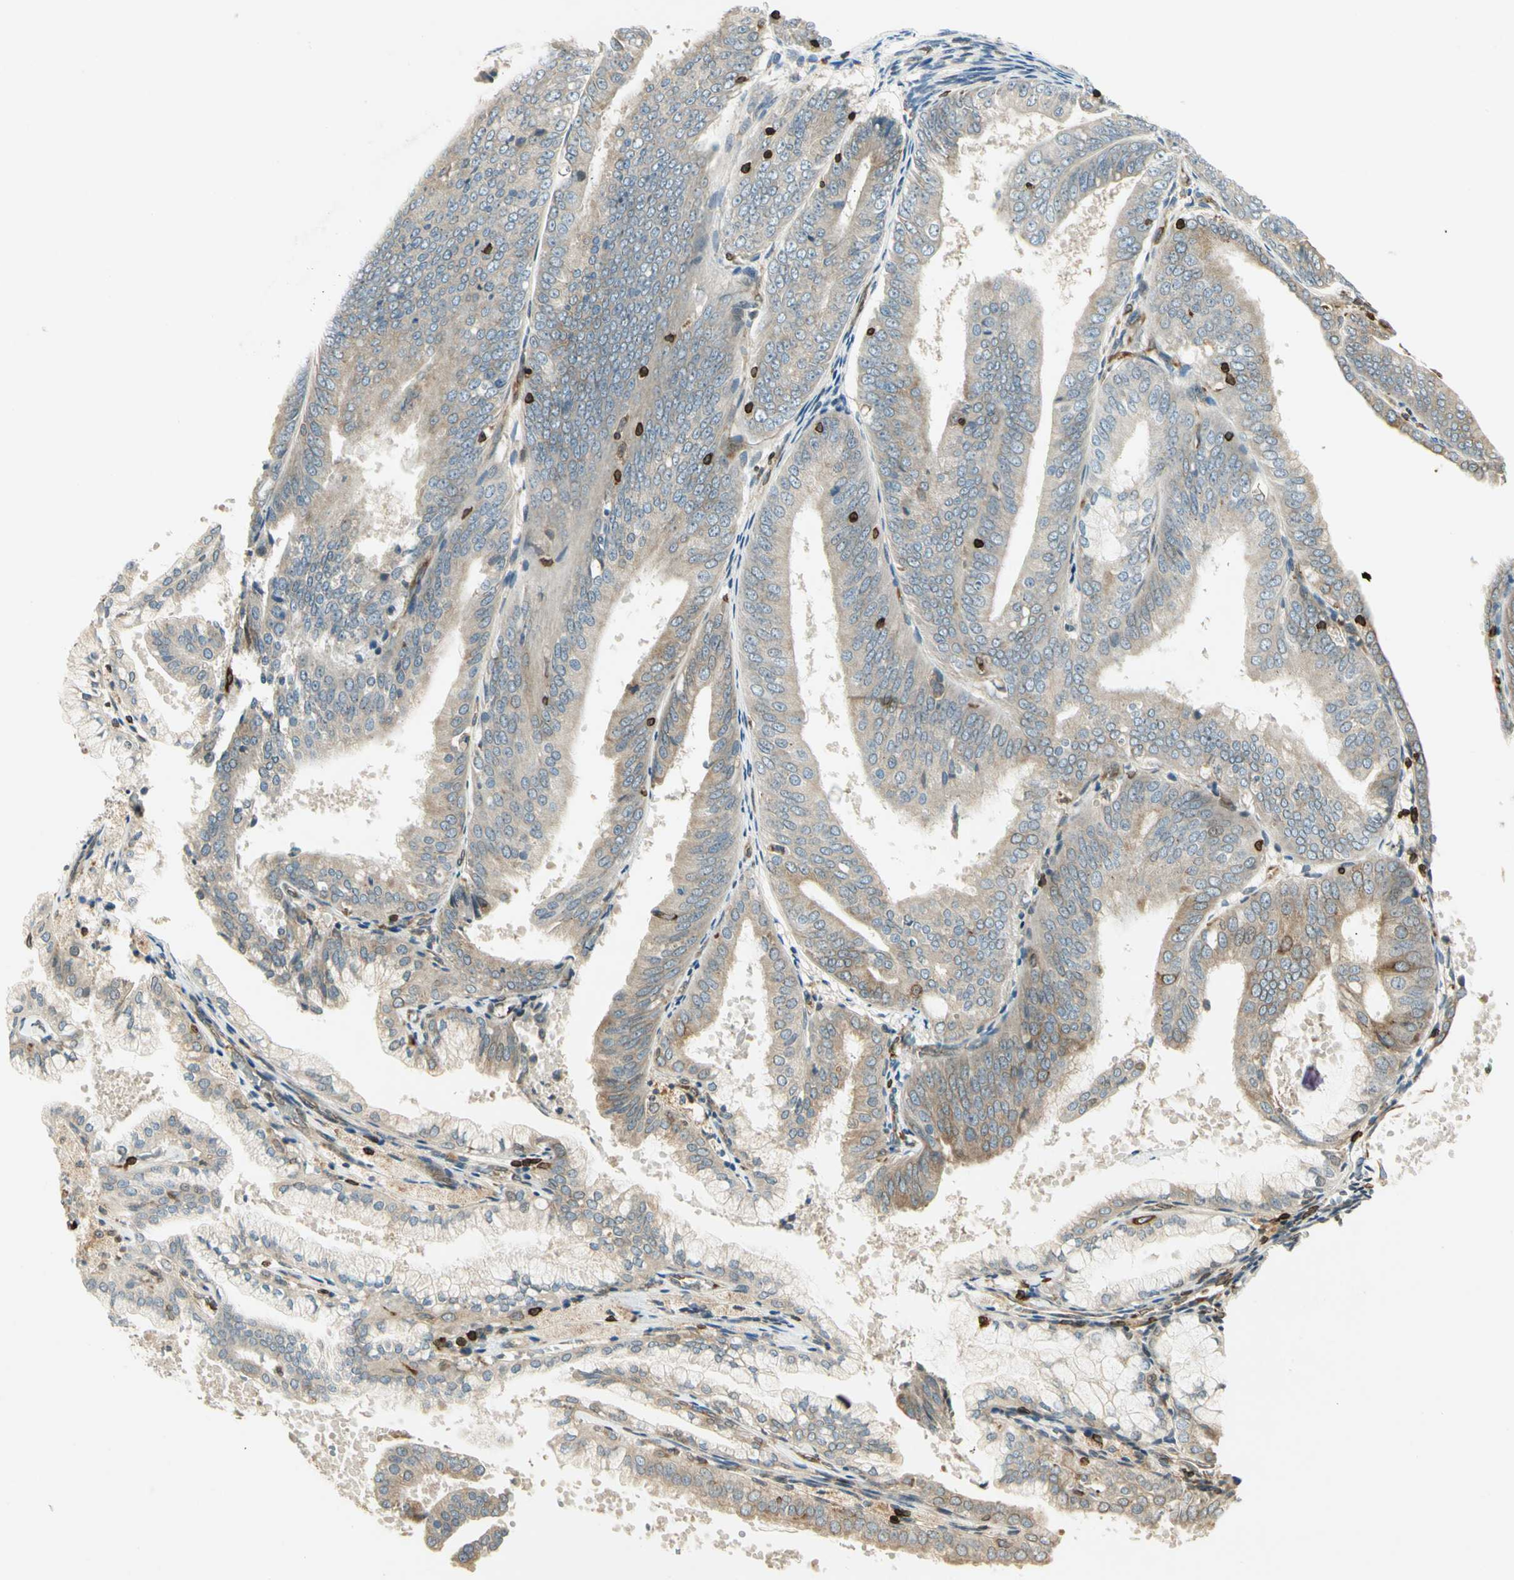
{"staining": {"intensity": "weak", "quantity": ">75%", "location": "cytoplasmic/membranous"}, "tissue": "endometrial cancer", "cell_type": "Tumor cells", "image_type": "cancer", "snomed": [{"axis": "morphology", "description": "Adenocarcinoma, NOS"}, {"axis": "topography", "description": "Endometrium"}], "caption": "Adenocarcinoma (endometrial) stained with a brown dye exhibits weak cytoplasmic/membranous positive positivity in approximately >75% of tumor cells.", "gene": "TAPBP", "patient": {"sex": "female", "age": 63}}